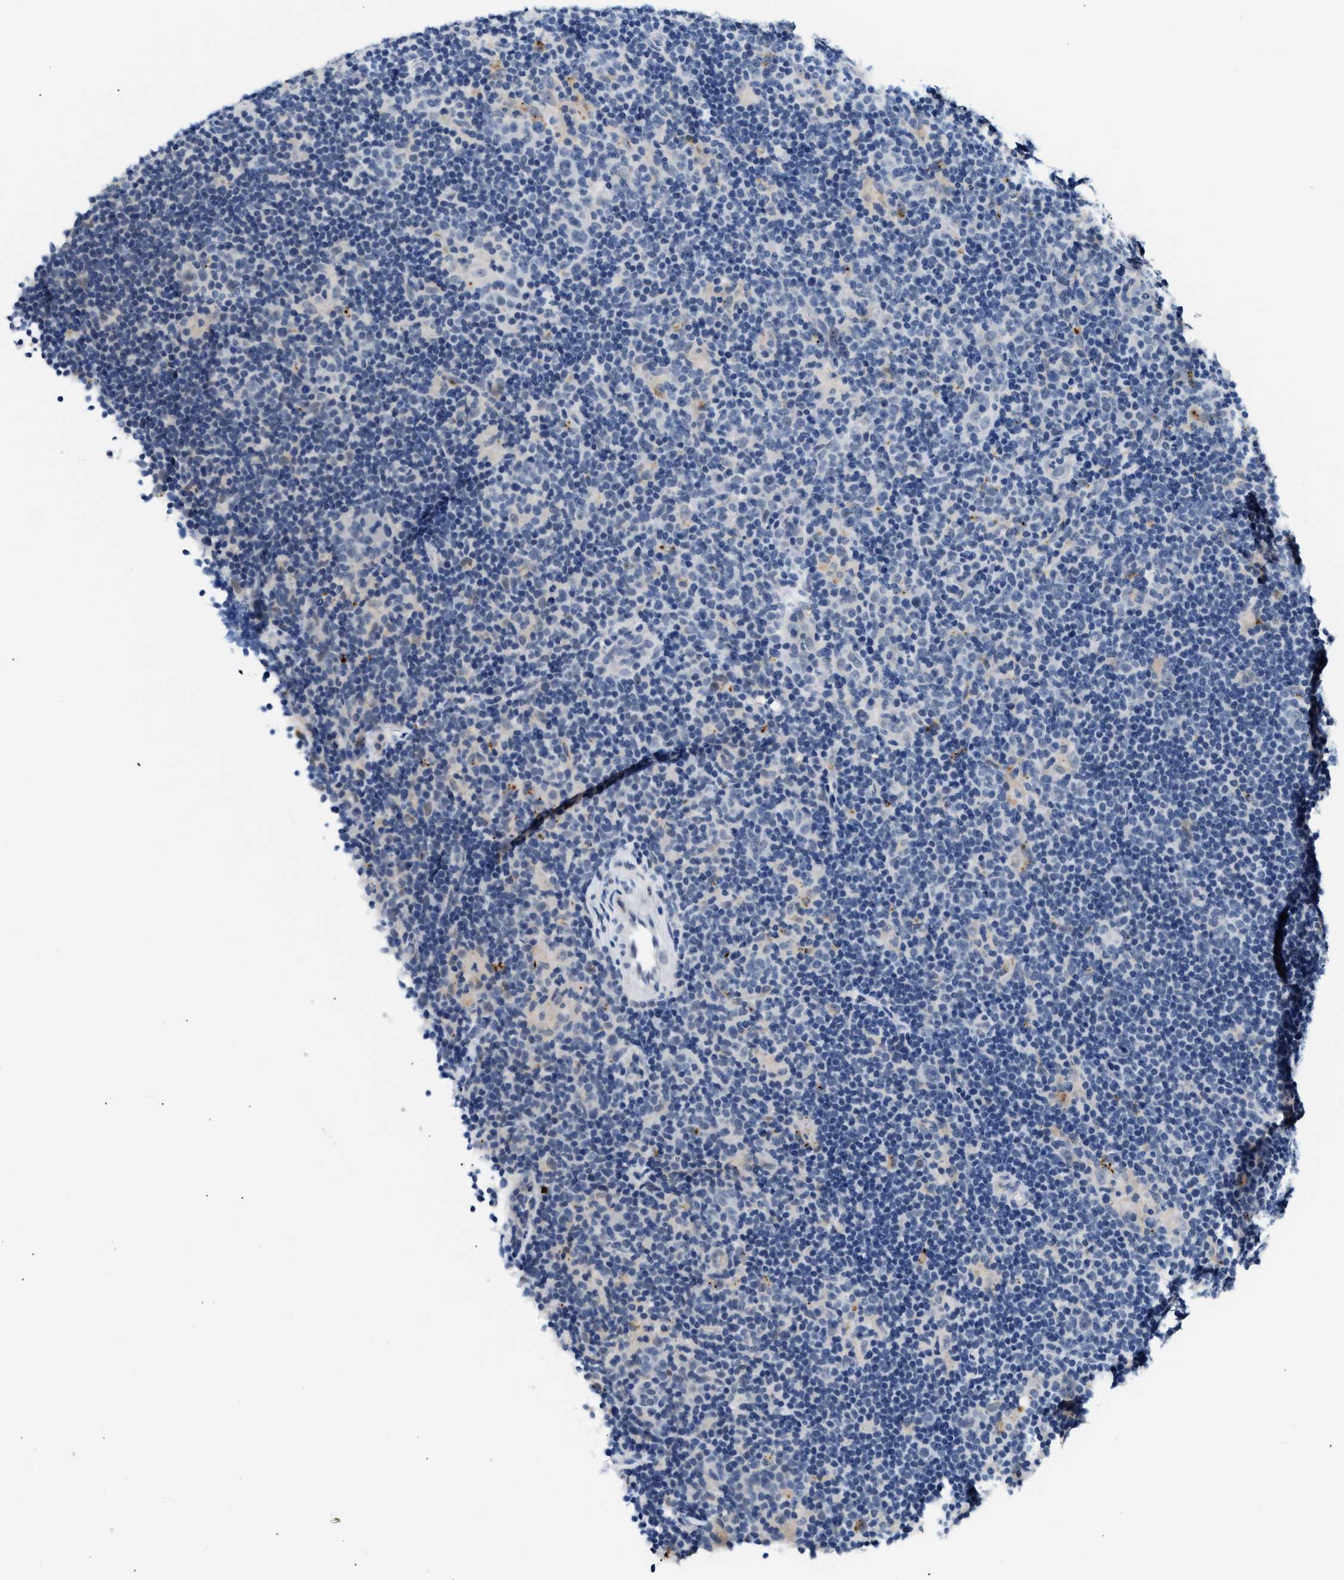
{"staining": {"intensity": "negative", "quantity": "none", "location": "none"}, "tissue": "lymphoma", "cell_type": "Tumor cells", "image_type": "cancer", "snomed": [{"axis": "morphology", "description": "Hodgkin's disease, NOS"}, {"axis": "topography", "description": "Lymph node"}], "caption": "A photomicrograph of Hodgkin's disease stained for a protein exhibits no brown staining in tumor cells.", "gene": "MED22", "patient": {"sex": "female", "age": 57}}